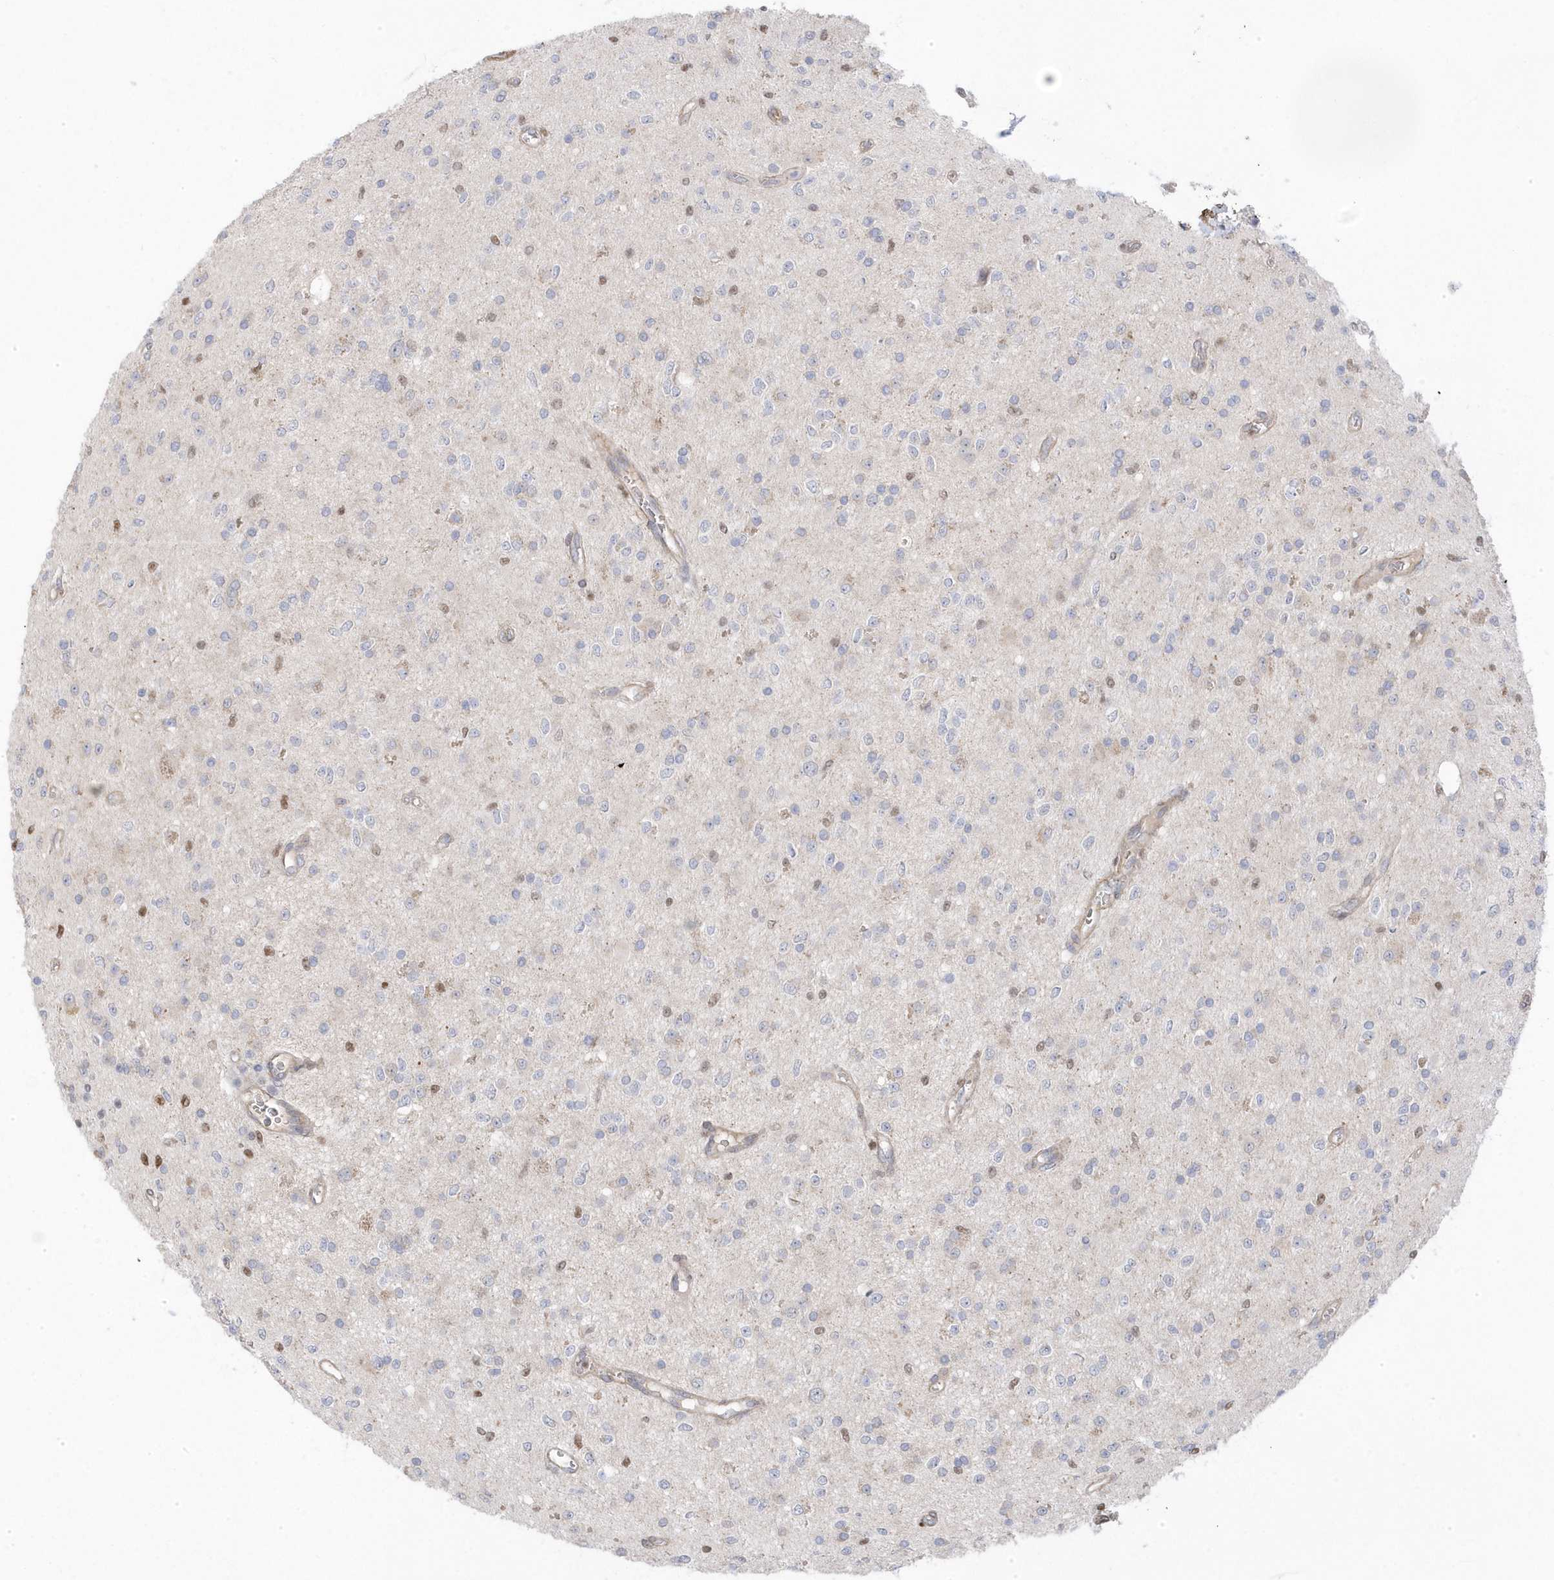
{"staining": {"intensity": "negative", "quantity": "none", "location": "none"}, "tissue": "glioma", "cell_type": "Tumor cells", "image_type": "cancer", "snomed": [{"axis": "morphology", "description": "Glioma, malignant, High grade"}, {"axis": "topography", "description": "Brain"}], "caption": "Immunohistochemistry (IHC) image of neoplastic tissue: human high-grade glioma (malignant) stained with DAB shows no significant protein positivity in tumor cells.", "gene": "GTPBP6", "patient": {"sex": "male", "age": 34}}